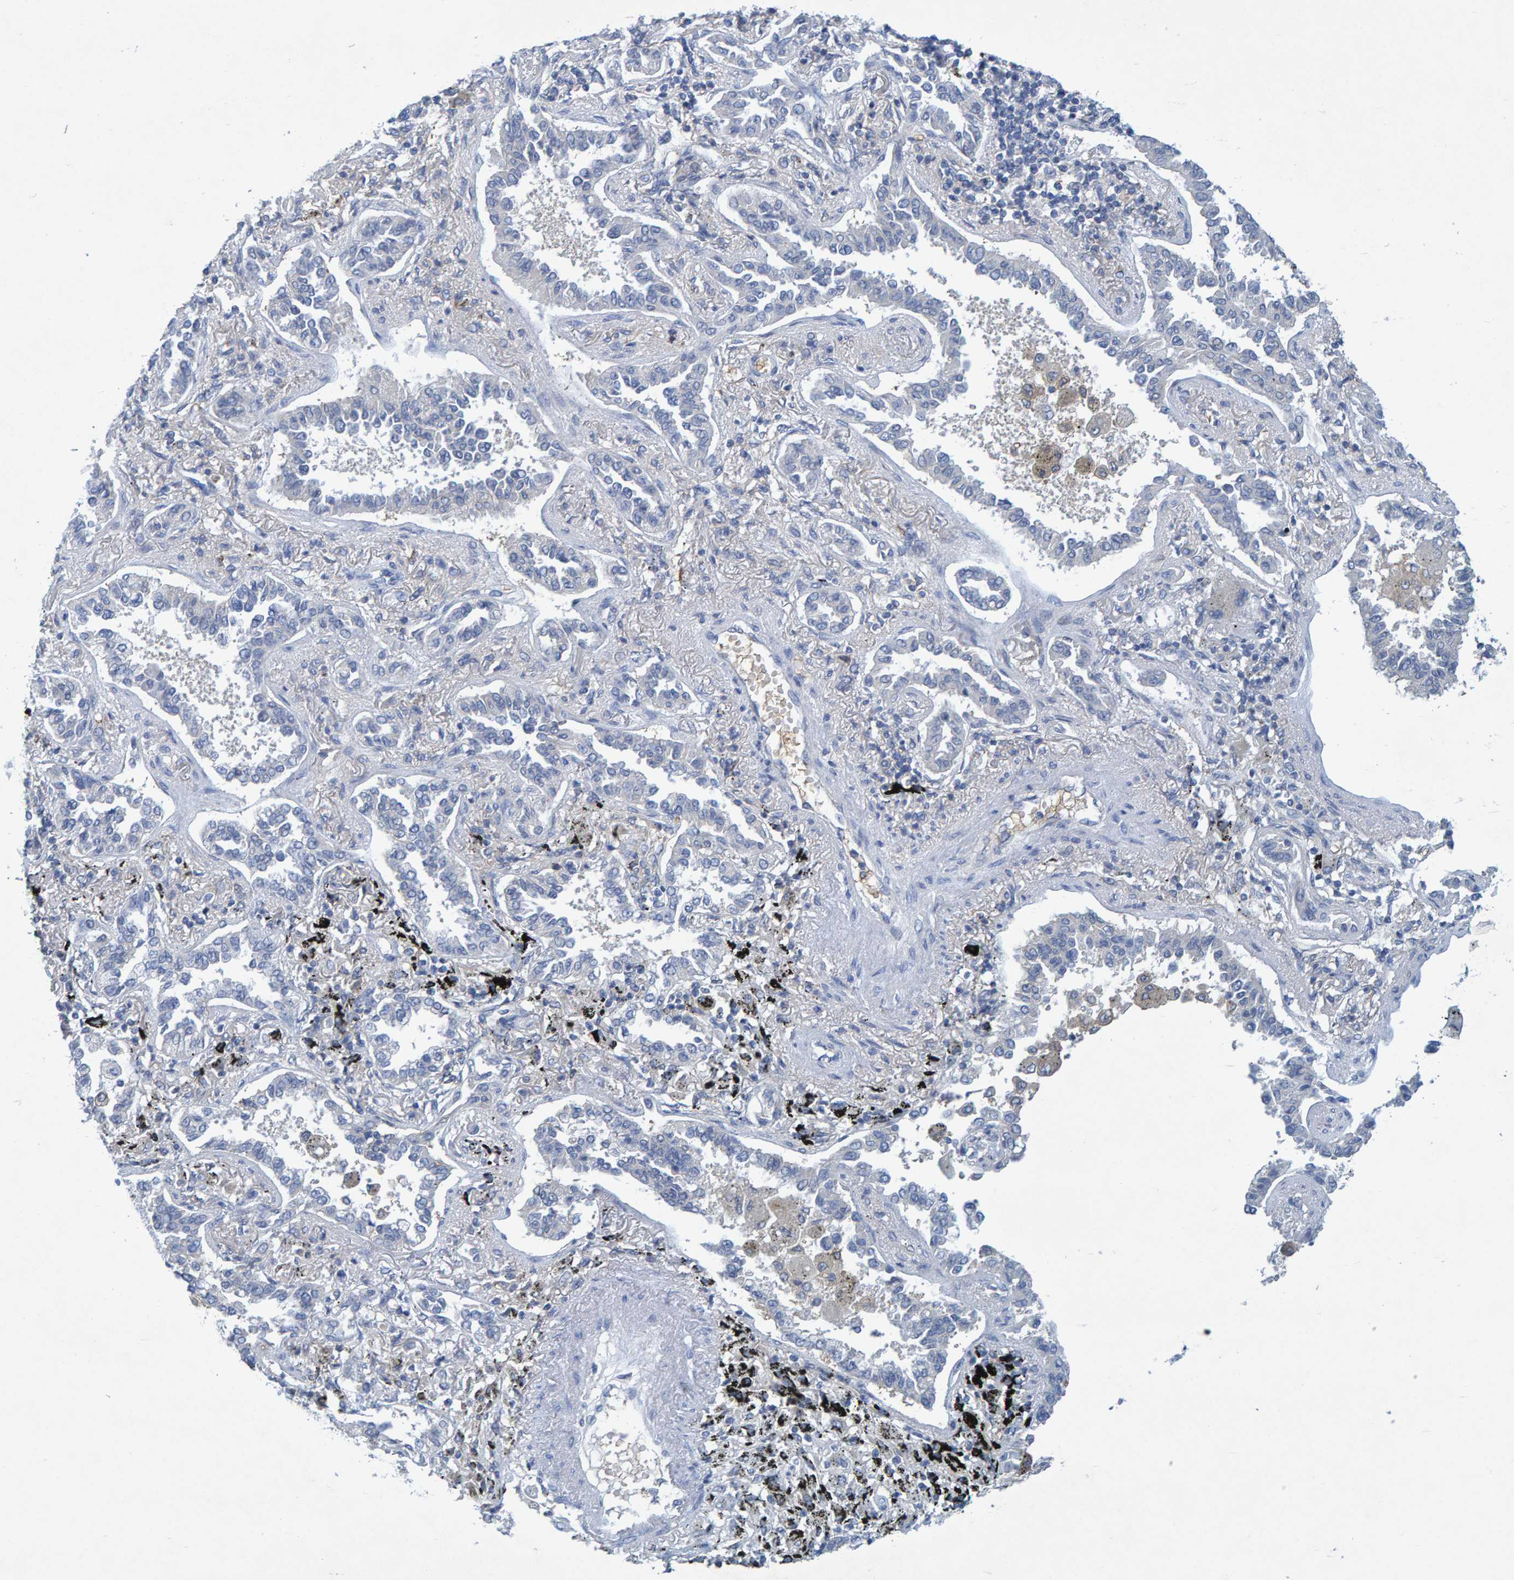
{"staining": {"intensity": "negative", "quantity": "none", "location": "none"}, "tissue": "lung cancer", "cell_type": "Tumor cells", "image_type": "cancer", "snomed": [{"axis": "morphology", "description": "Normal tissue, NOS"}, {"axis": "morphology", "description": "Adenocarcinoma, NOS"}, {"axis": "topography", "description": "Lung"}], "caption": "Tumor cells are negative for brown protein staining in lung adenocarcinoma.", "gene": "ALAD", "patient": {"sex": "male", "age": 59}}